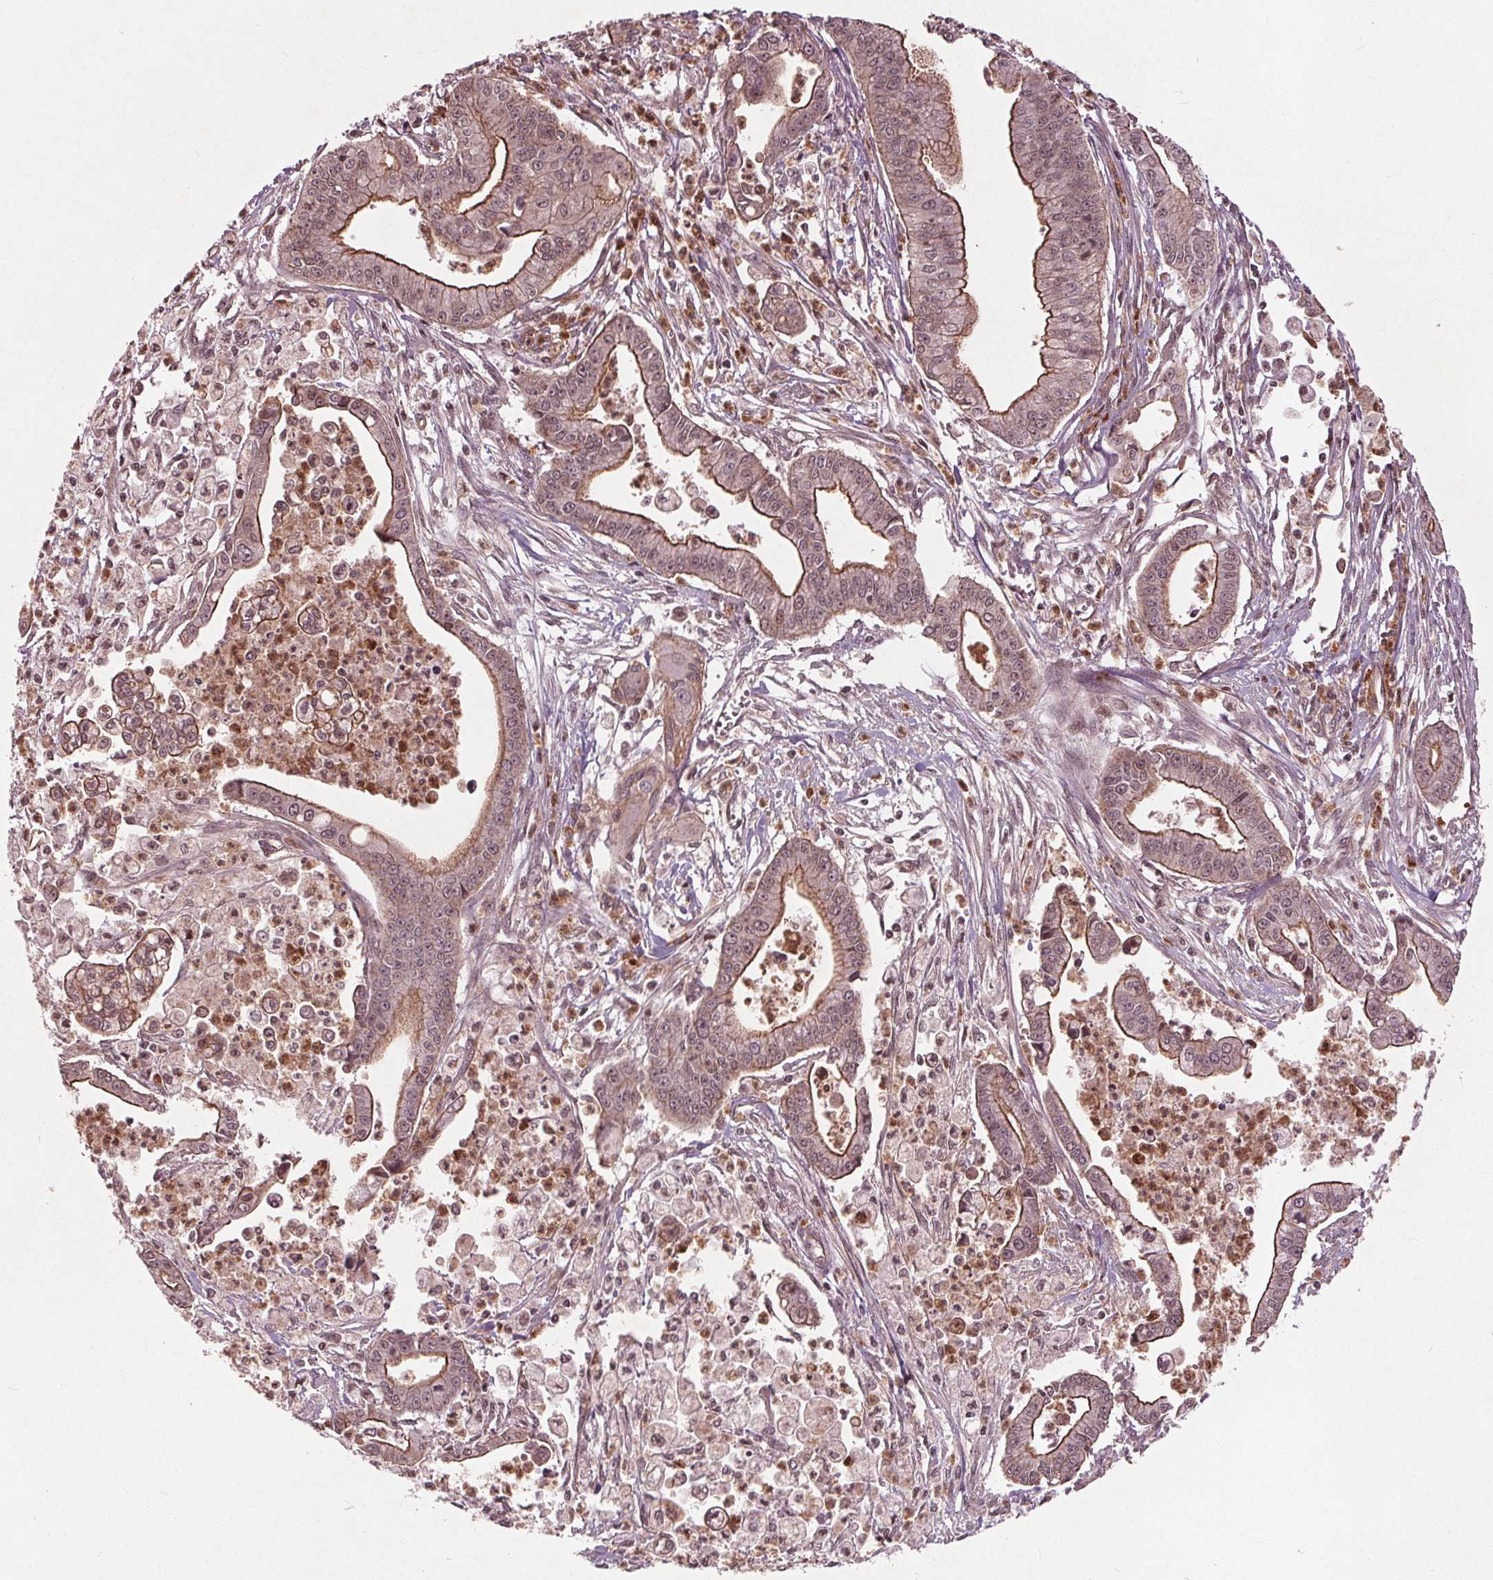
{"staining": {"intensity": "moderate", "quantity": "<25%", "location": "cytoplasmic/membranous"}, "tissue": "pancreatic cancer", "cell_type": "Tumor cells", "image_type": "cancer", "snomed": [{"axis": "morphology", "description": "Adenocarcinoma, NOS"}, {"axis": "topography", "description": "Pancreas"}], "caption": "DAB (3,3'-diaminobenzidine) immunohistochemical staining of adenocarcinoma (pancreatic) shows moderate cytoplasmic/membranous protein positivity in about <25% of tumor cells.", "gene": "BTBD1", "patient": {"sex": "female", "age": 65}}